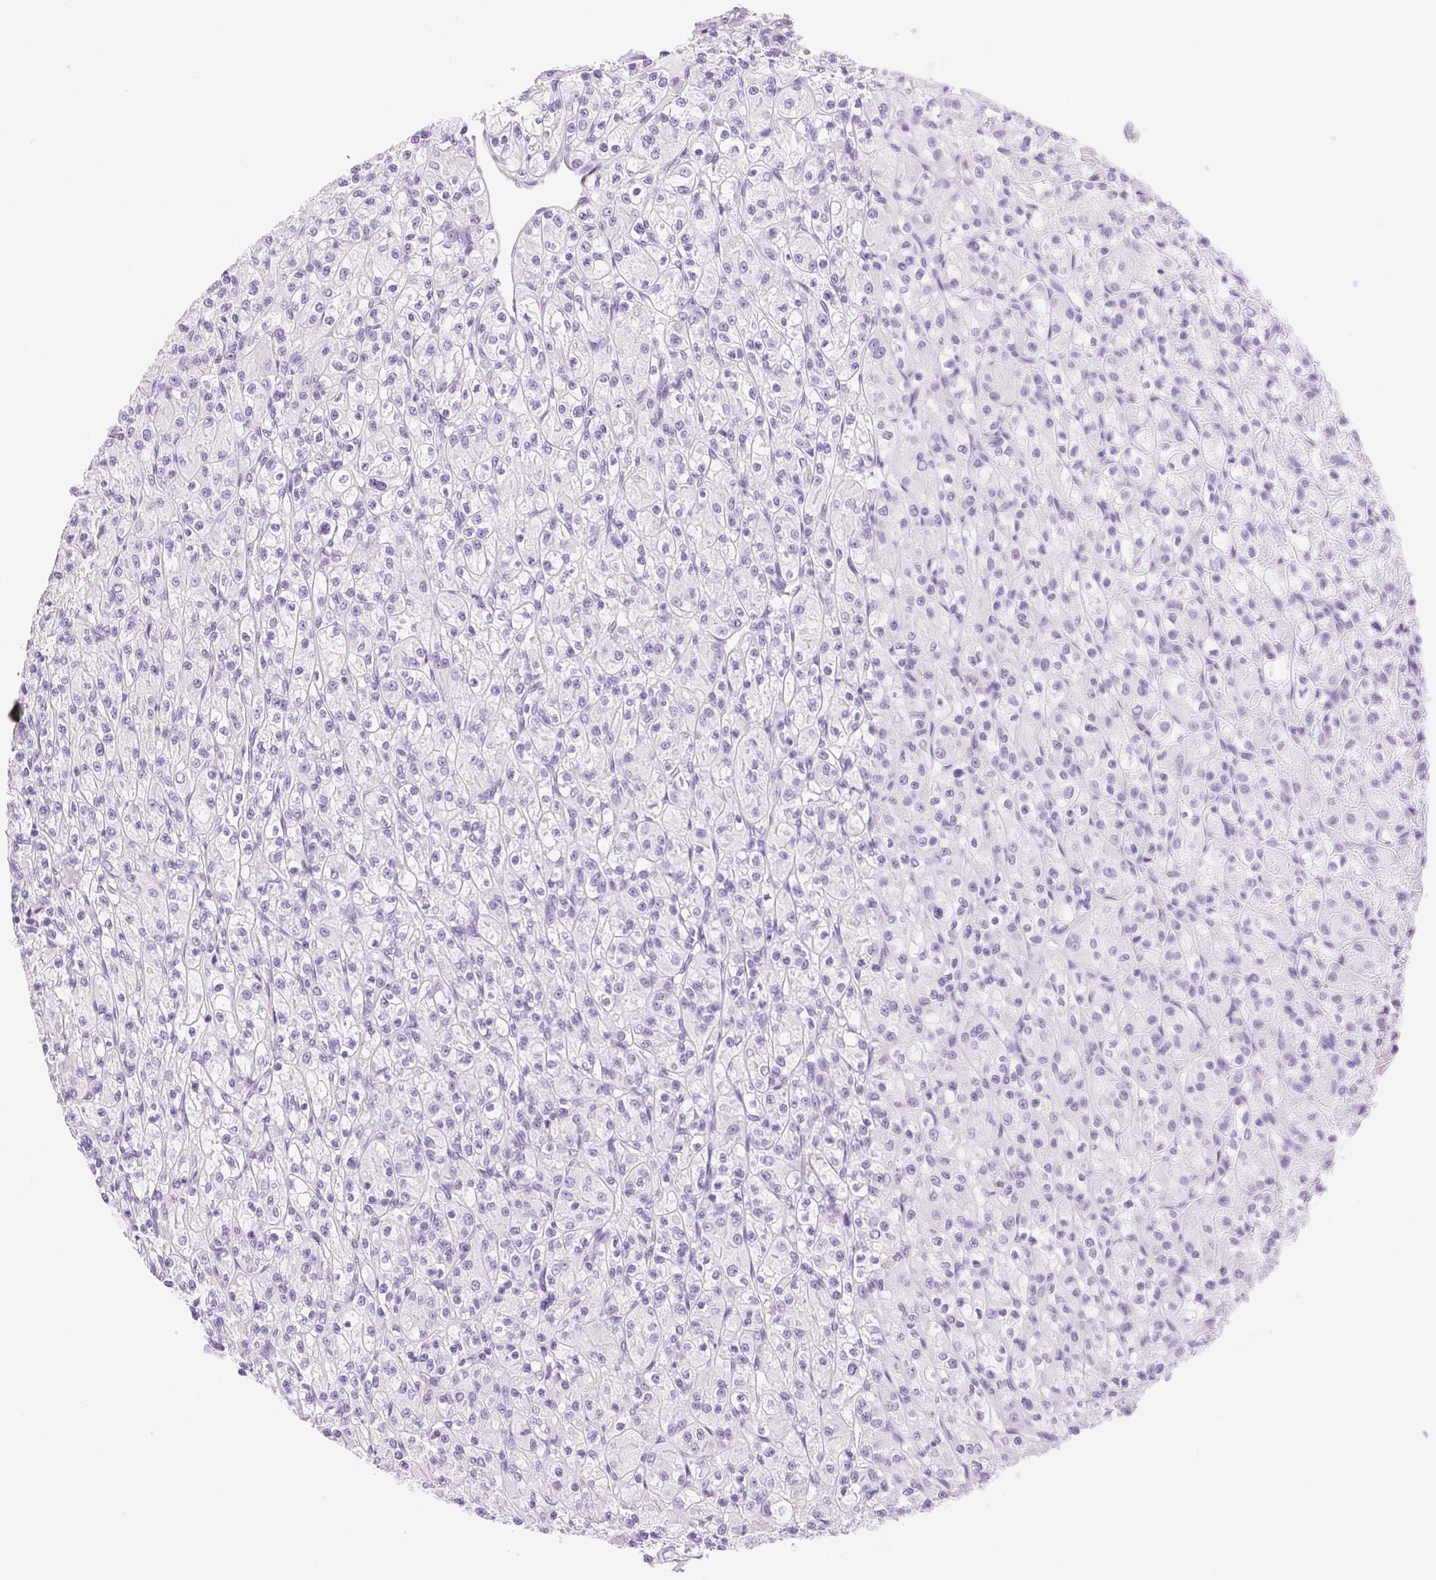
{"staining": {"intensity": "negative", "quantity": "none", "location": "none"}, "tissue": "renal cancer", "cell_type": "Tumor cells", "image_type": "cancer", "snomed": [{"axis": "morphology", "description": "Adenocarcinoma, NOS"}, {"axis": "topography", "description": "Kidney"}], "caption": "DAB immunohistochemical staining of renal adenocarcinoma reveals no significant positivity in tumor cells. (DAB (3,3'-diaminobenzidine) immunohistochemistry (IHC) visualized using brightfield microscopy, high magnification).", "gene": "C20orf85", "patient": {"sex": "female", "age": 70}}